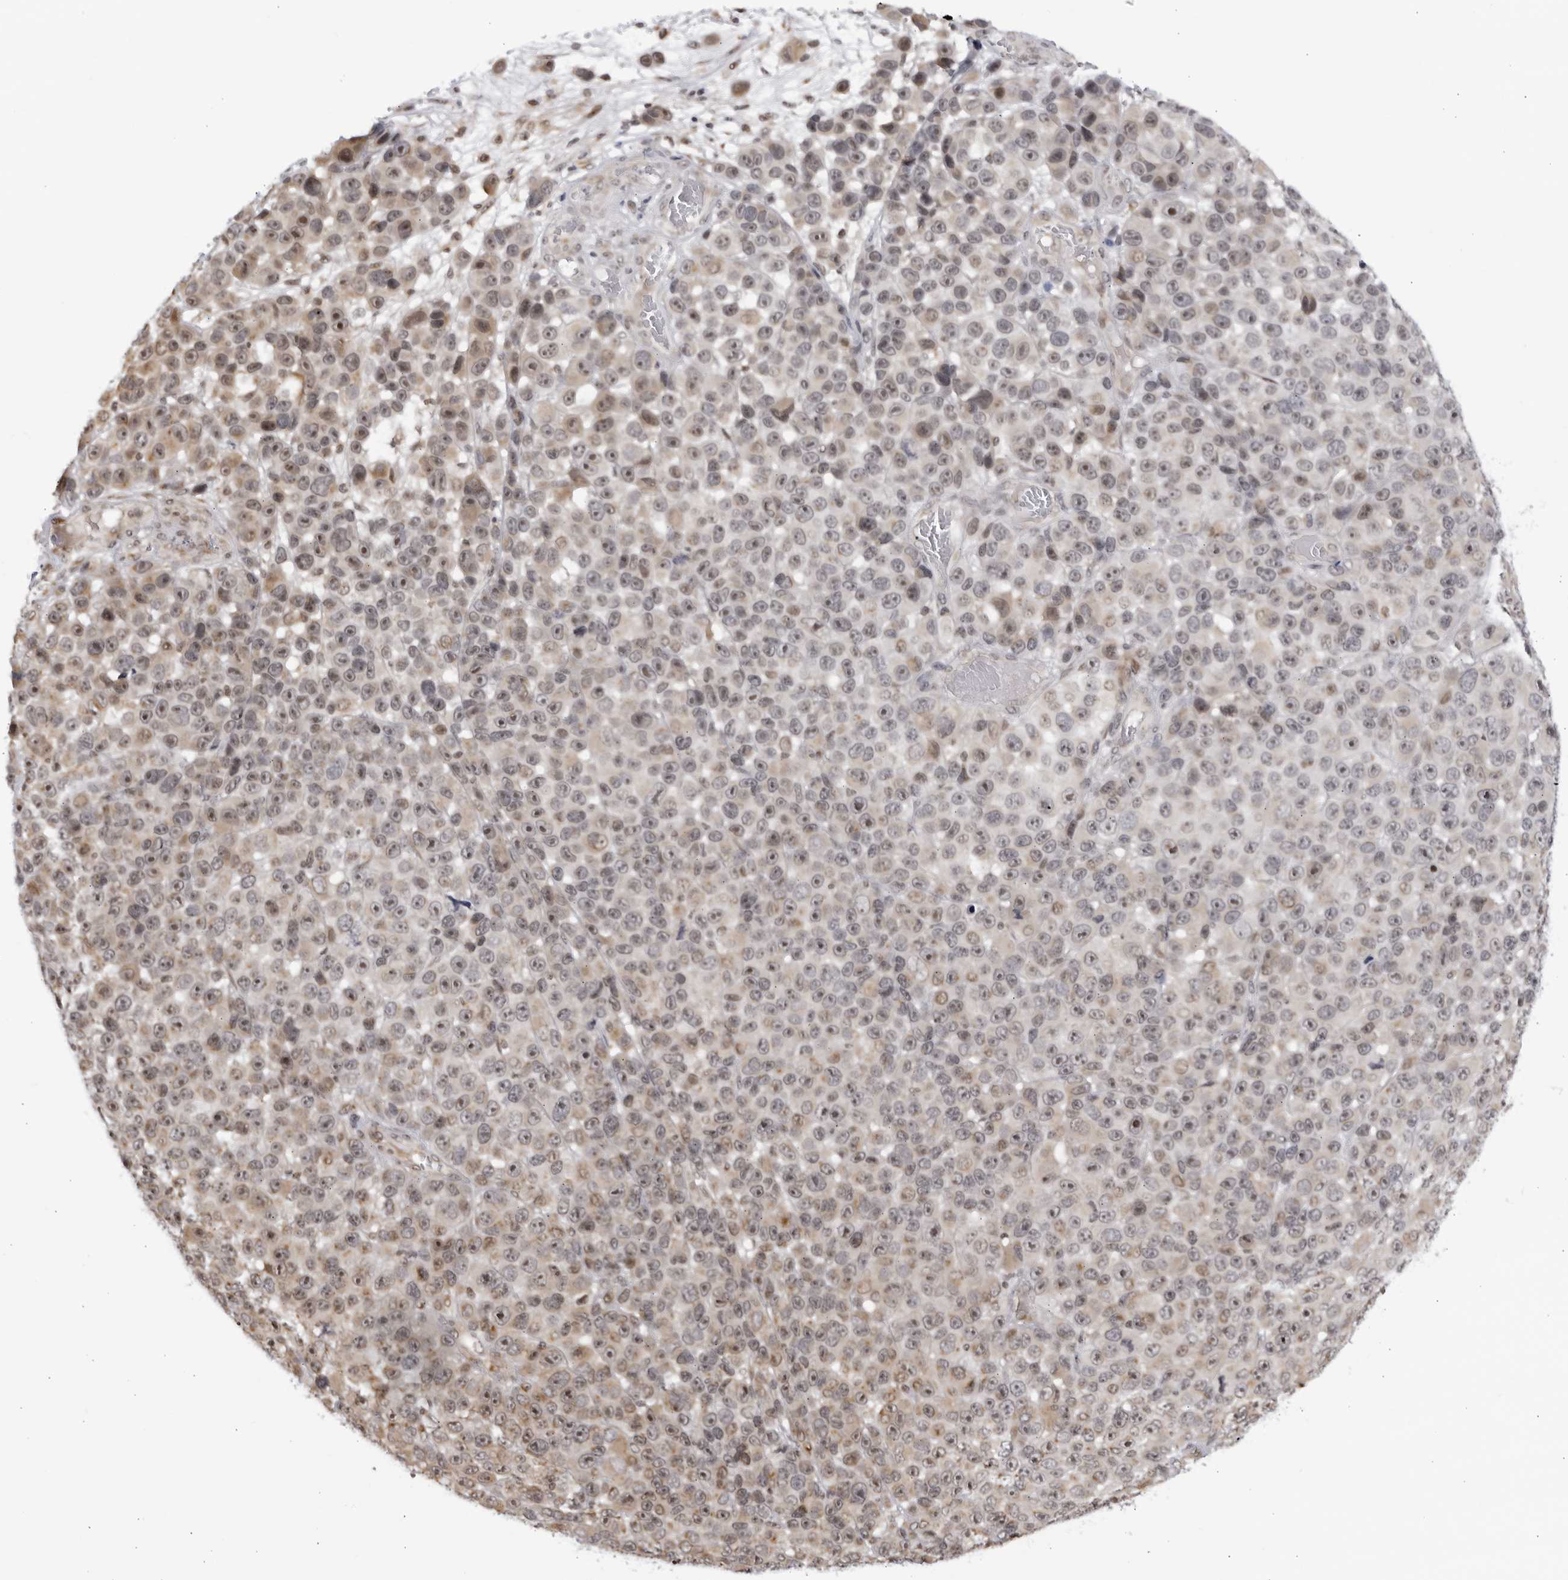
{"staining": {"intensity": "weak", "quantity": "25%-75%", "location": "cytoplasmic/membranous,nuclear"}, "tissue": "melanoma", "cell_type": "Tumor cells", "image_type": "cancer", "snomed": [{"axis": "morphology", "description": "Malignant melanoma, NOS"}, {"axis": "topography", "description": "Skin"}], "caption": "DAB (3,3'-diaminobenzidine) immunohistochemical staining of human melanoma exhibits weak cytoplasmic/membranous and nuclear protein staining in about 25%-75% of tumor cells. (Stains: DAB (3,3'-diaminobenzidine) in brown, nuclei in blue, Microscopy: brightfield microscopy at high magnification).", "gene": "RASGEF1C", "patient": {"sex": "male", "age": 53}}